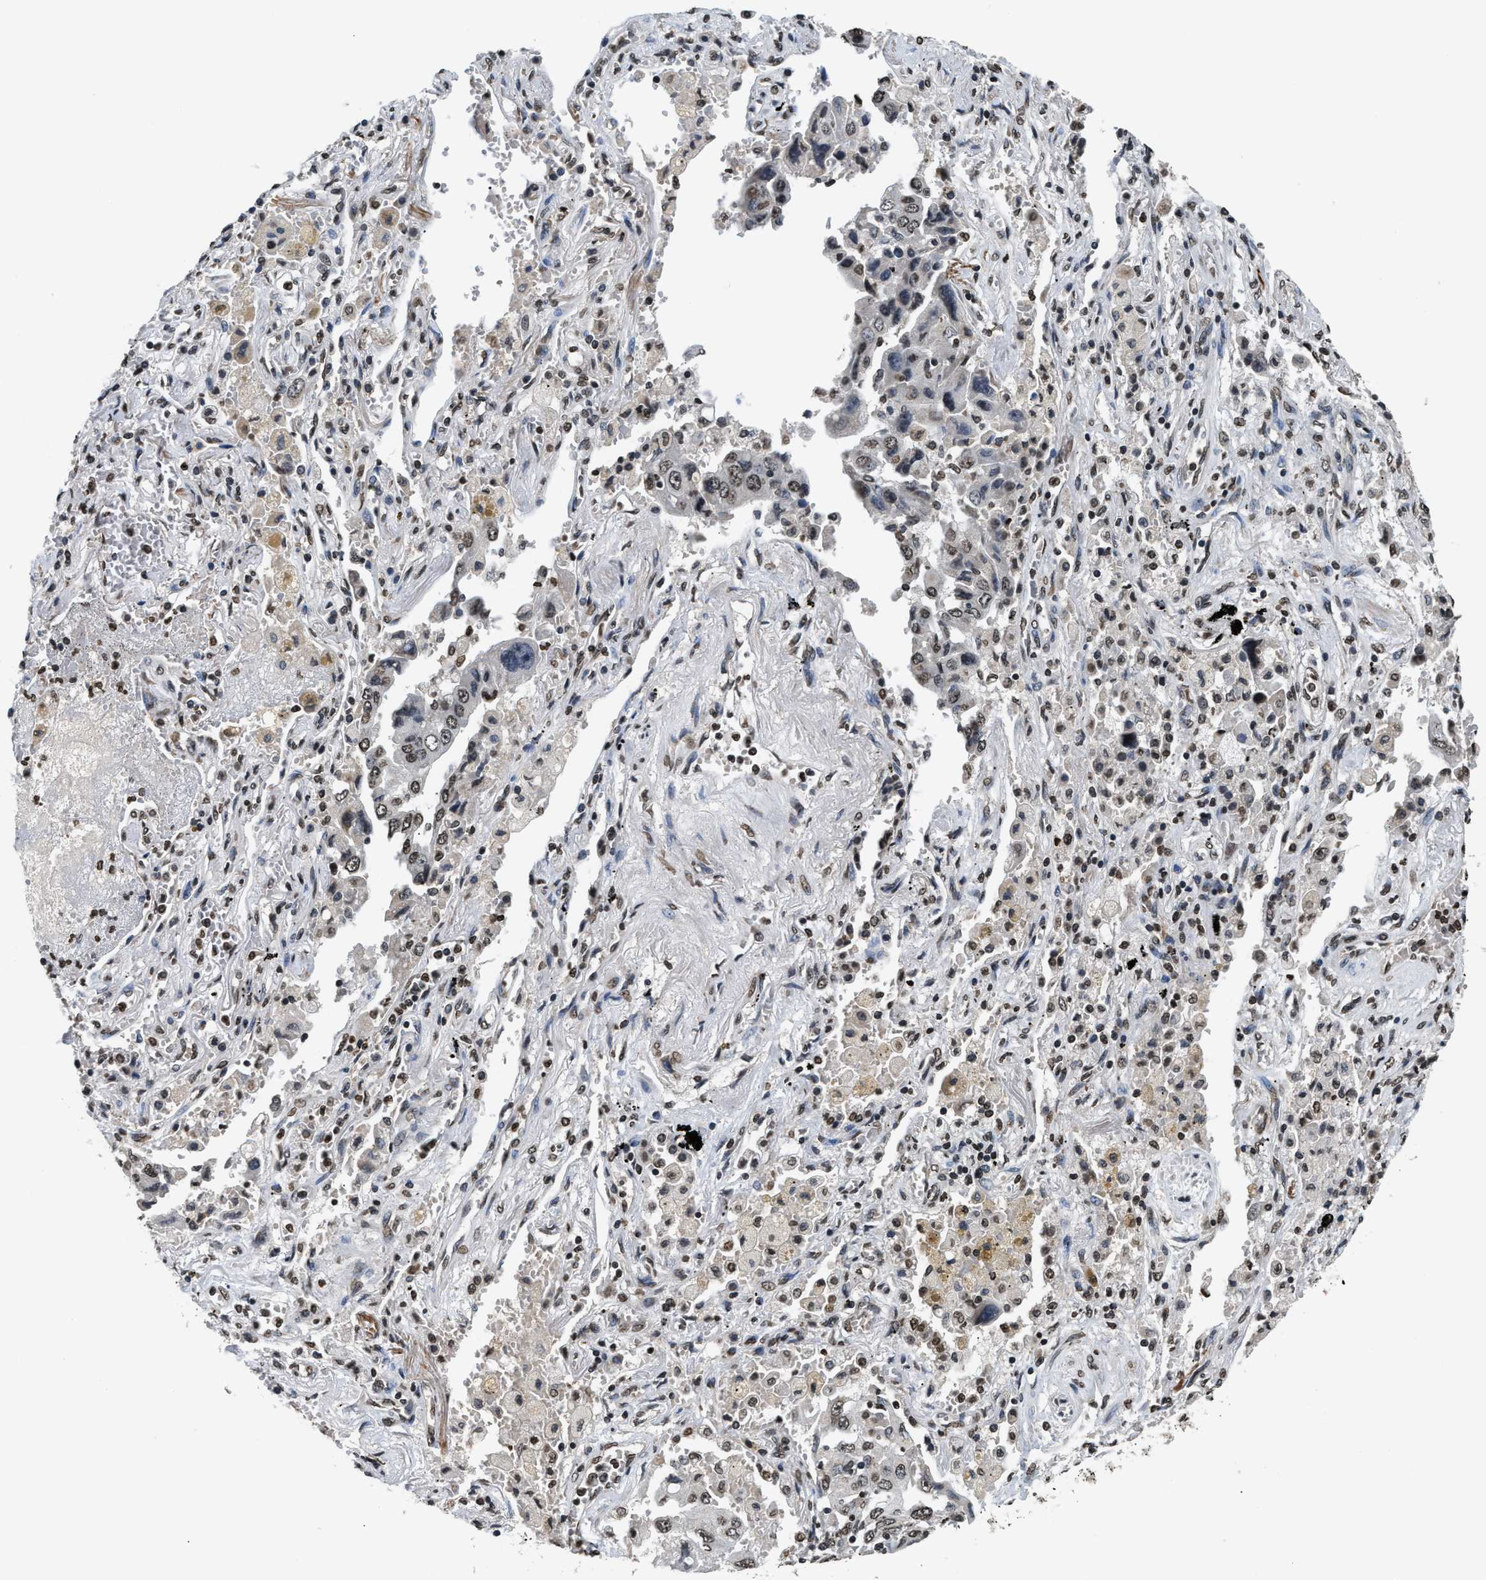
{"staining": {"intensity": "weak", "quantity": ">75%", "location": "nuclear"}, "tissue": "lung cancer", "cell_type": "Tumor cells", "image_type": "cancer", "snomed": [{"axis": "morphology", "description": "Adenocarcinoma, NOS"}, {"axis": "topography", "description": "Lung"}], "caption": "This is an image of immunohistochemistry (IHC) staining of lung adenocarcinoma, which shows weak positivity in the nuclear of tumor cells.", "gene": "DNASE1L3", "patient": {"sex": "female", "age": 65}}